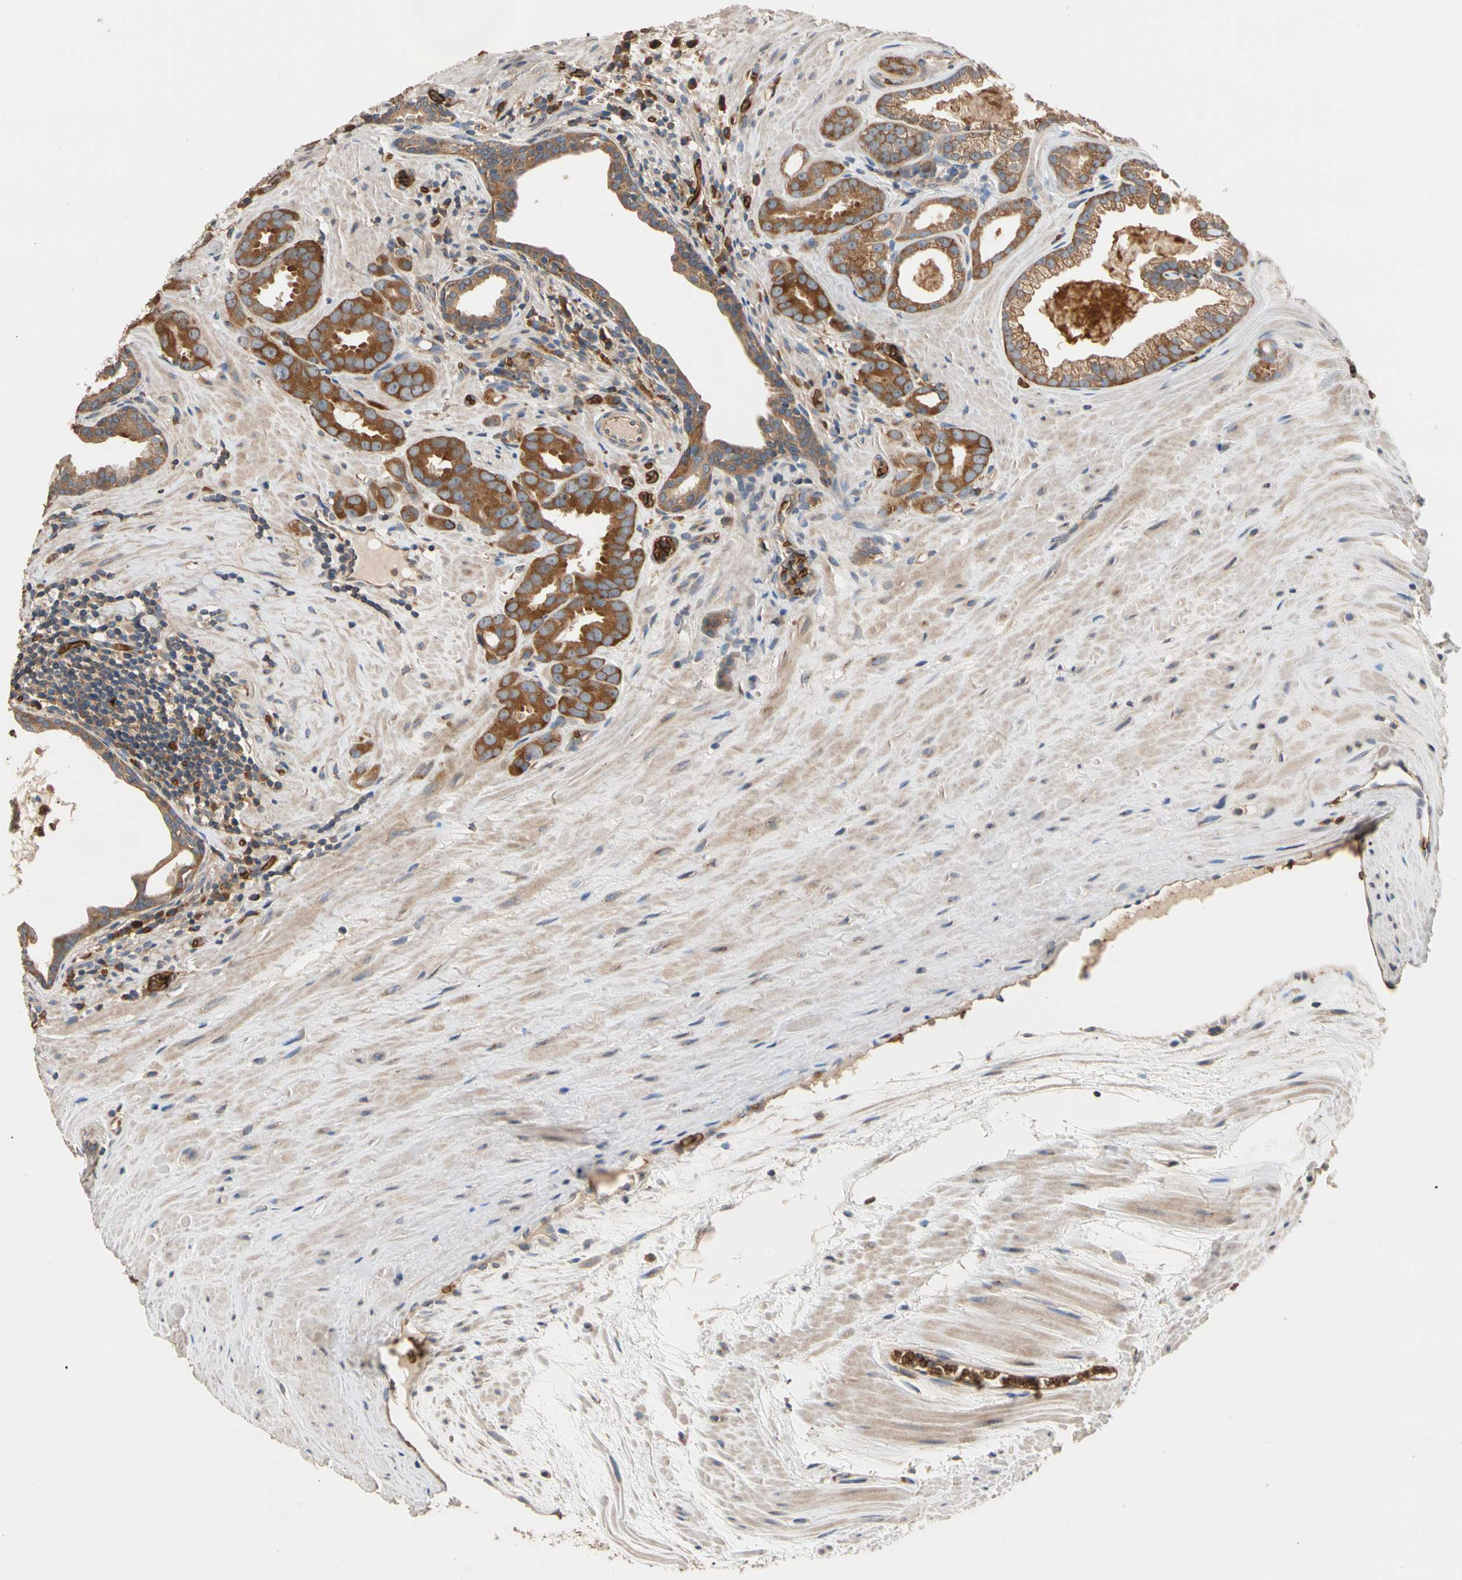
{"staining": {"intensity": "strong", "quantity": ">75%", "location": "cytoplasmic/membranous"}, "tissue": "prostate cancer", "cell_type": "Tumor cells", "image_type": "cancer", "snomed": [{"axis": "morphology", "description": "Adenocarcinoma, Low grade"}, {"axis": "topography", "description": "Prostate"}], "caption": "Strong cytoplasmic/membranous staining is appreciated in approximately >75% of tumor cells in low-grade adenocarcinoma (prostate).", "gene": "RIOK2", "patient": {"sex": "male", "age": 57}}